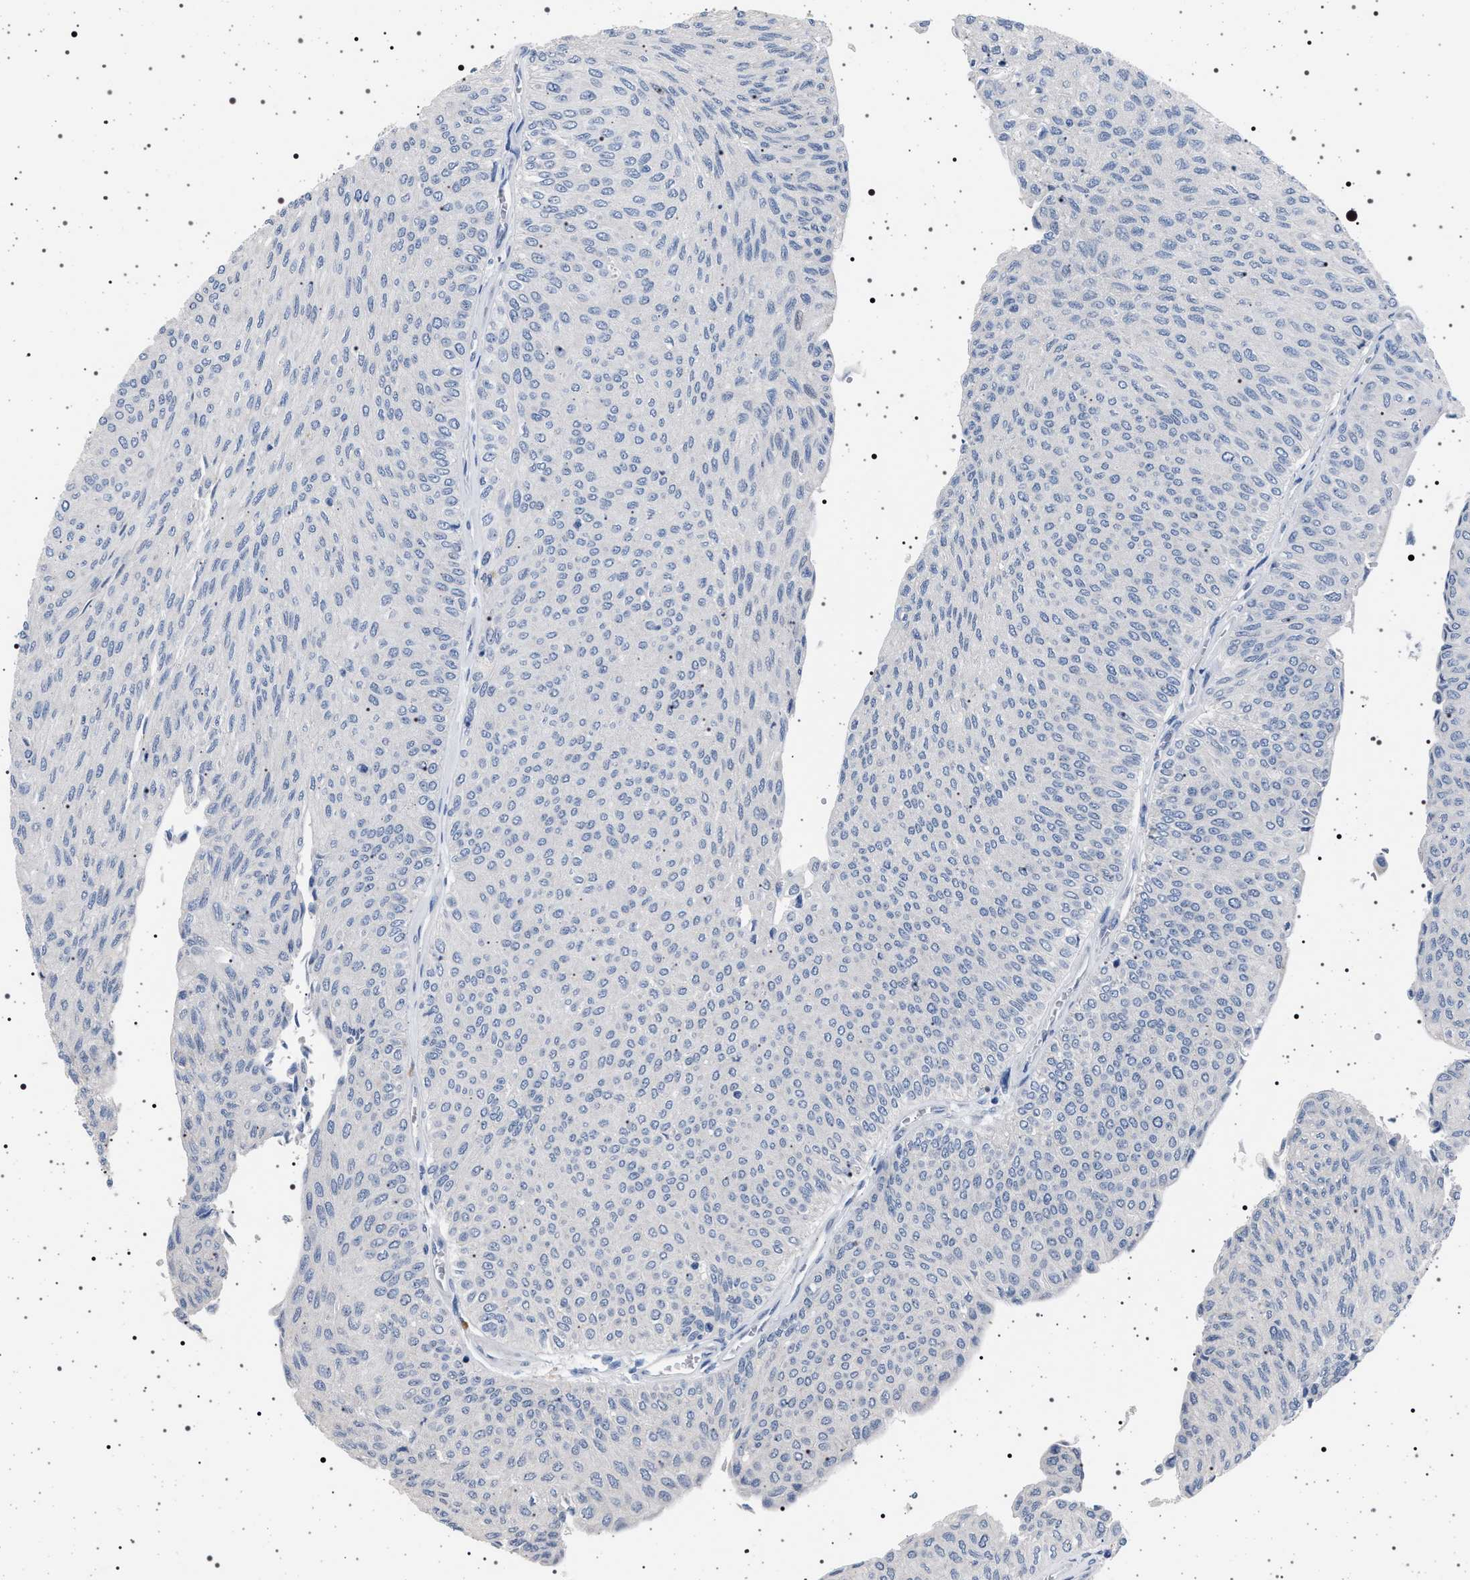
{"staining": {"intensity": "negative", "quantity": "none", "location": "none"}, "tissue": "urothelial cancer", "cell_type": "Tumor cells", "image_type": "cancer", "snomed": [{"axis": "morphology", "description": "Urothelial carcinoma, Low grade"}, {"axis": "topography", "description": "Urinary bladder"}], "caption": "Protein analysis of urothelial cancer exhibits no significant expression in tumor cells.", "gene": "NAT9", "patient": {"sex": "male", "age": 78}}